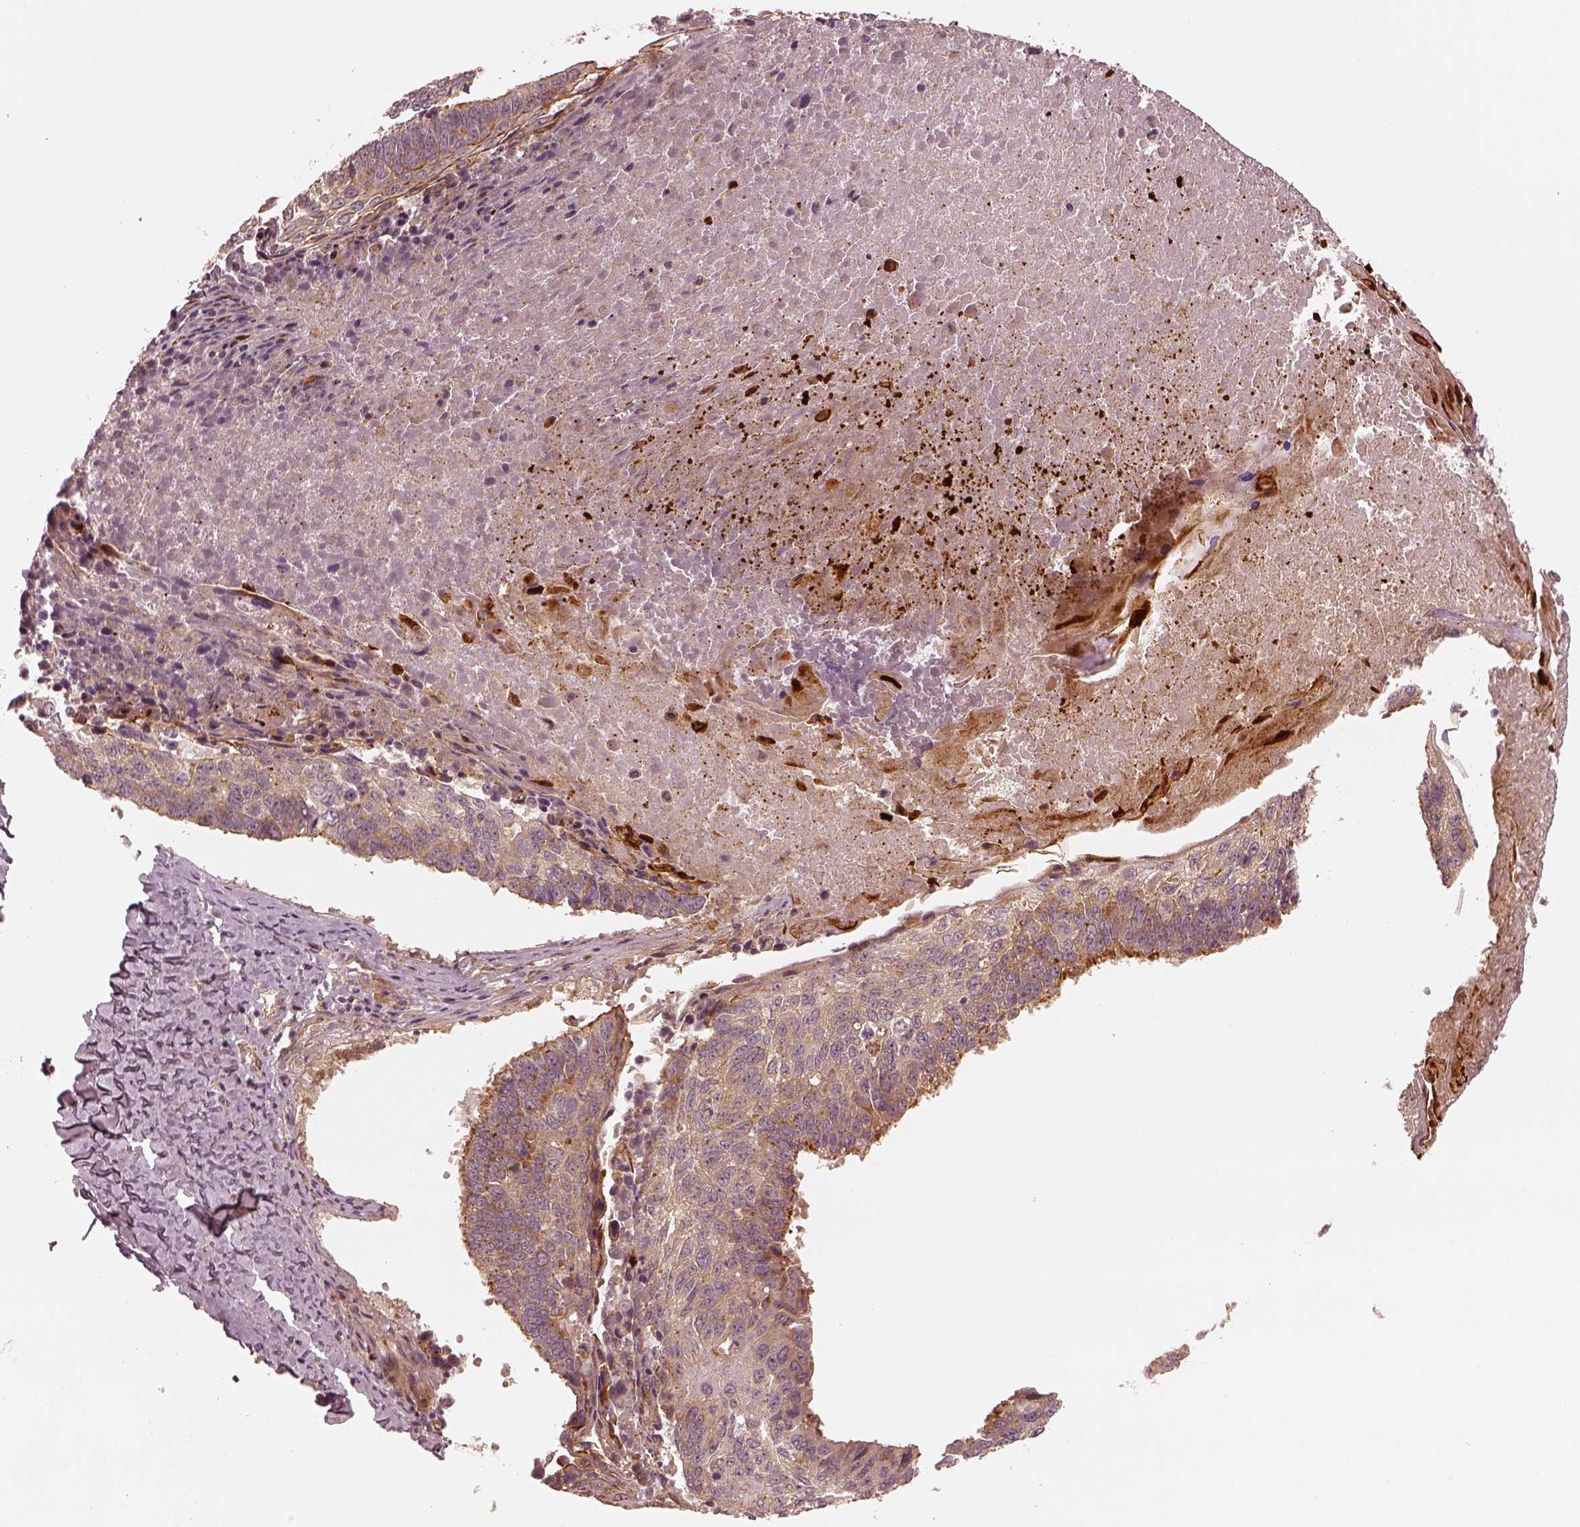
{"staining": {"intensity": "moderate", "quantity": ">75%", "location": "cytoplasmic/membranous"}, "tissue": "lung cancer", "cell_type": "Tumor cells", "image_type": "cancer", "snomed": [{"axis": "morphology", "description": "Squamous cell carcinoma, NOS"}, {"axis": "topography", "description": "Lung"}], "caption": "A photomicrograph of human squamous cell carcinoma (lung) stained for a protein displays moderate cytoplasmic/membranous brown staining in tumor cells. (DAB = brown stain, brightfield microscopy at high magnification).", "gene": "SLC12A9", "patient": {"sex": "male", "age": 73}}